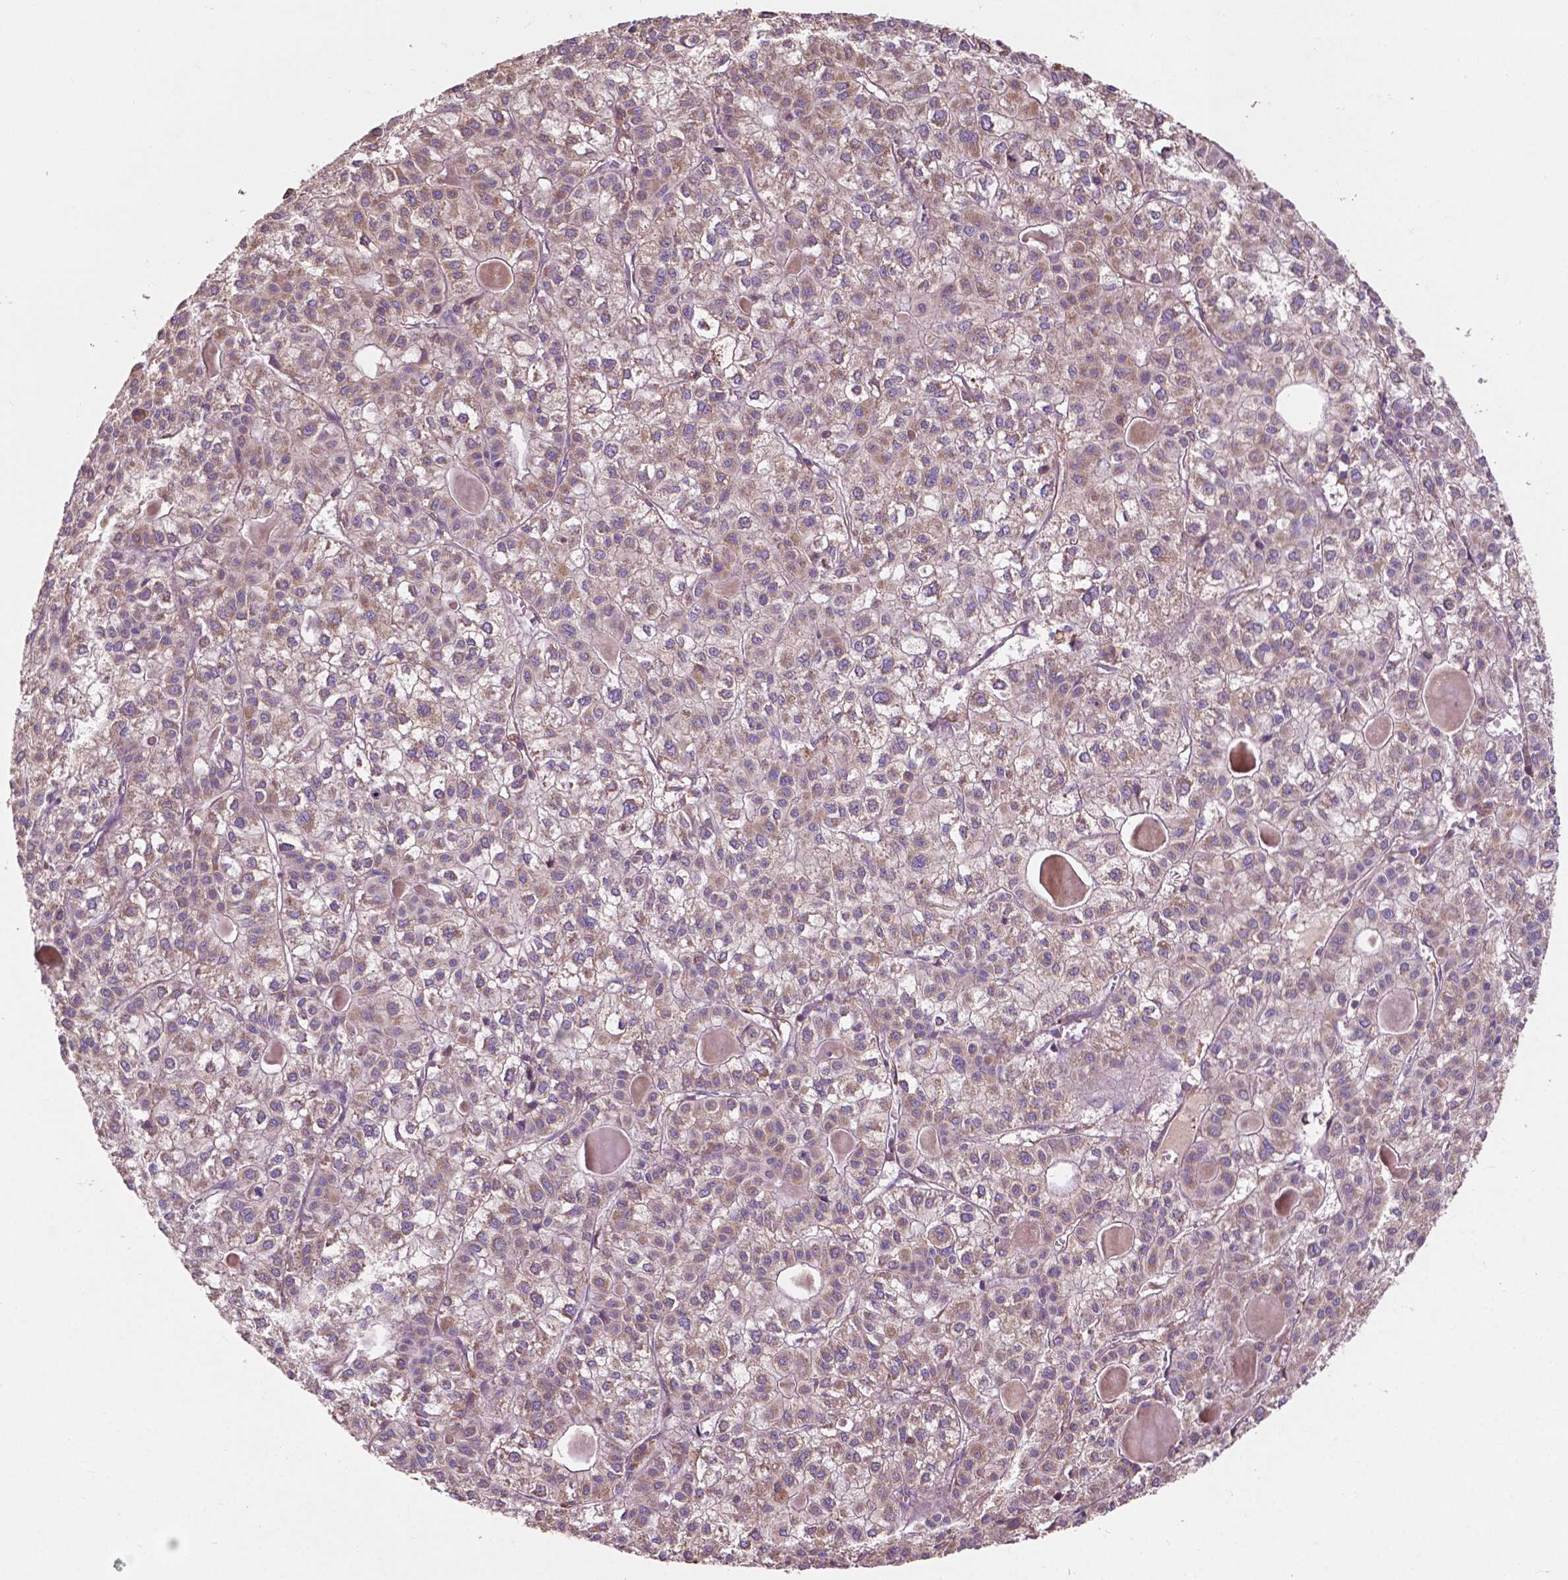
{"staining": {"intensity": "weak", "quantity": "25%-75%", "location": "cytoplasmic/membranous"}, "tissue": "liver cancer", "cell_type": "Tumor cells", "image_type": "cancer", "snomed": [{"axis": "morphology", "description": "Carcinoma, Hepatocellular, NOS"}, {"axis": "topography", "description": "Liver"}], "caption": "IHC histopathology image of neoplastic tissue: human hepatocellular carcinoma (liver) stained using IHC demonstrates low levels of weak protein expression localized specifically in the cytoplasmic/membranous of tumor cells, appearing as a cytoplasmic/membranous brown color.", "gene": "GJA9", "patient": {"sex": "female", "age": 43}}